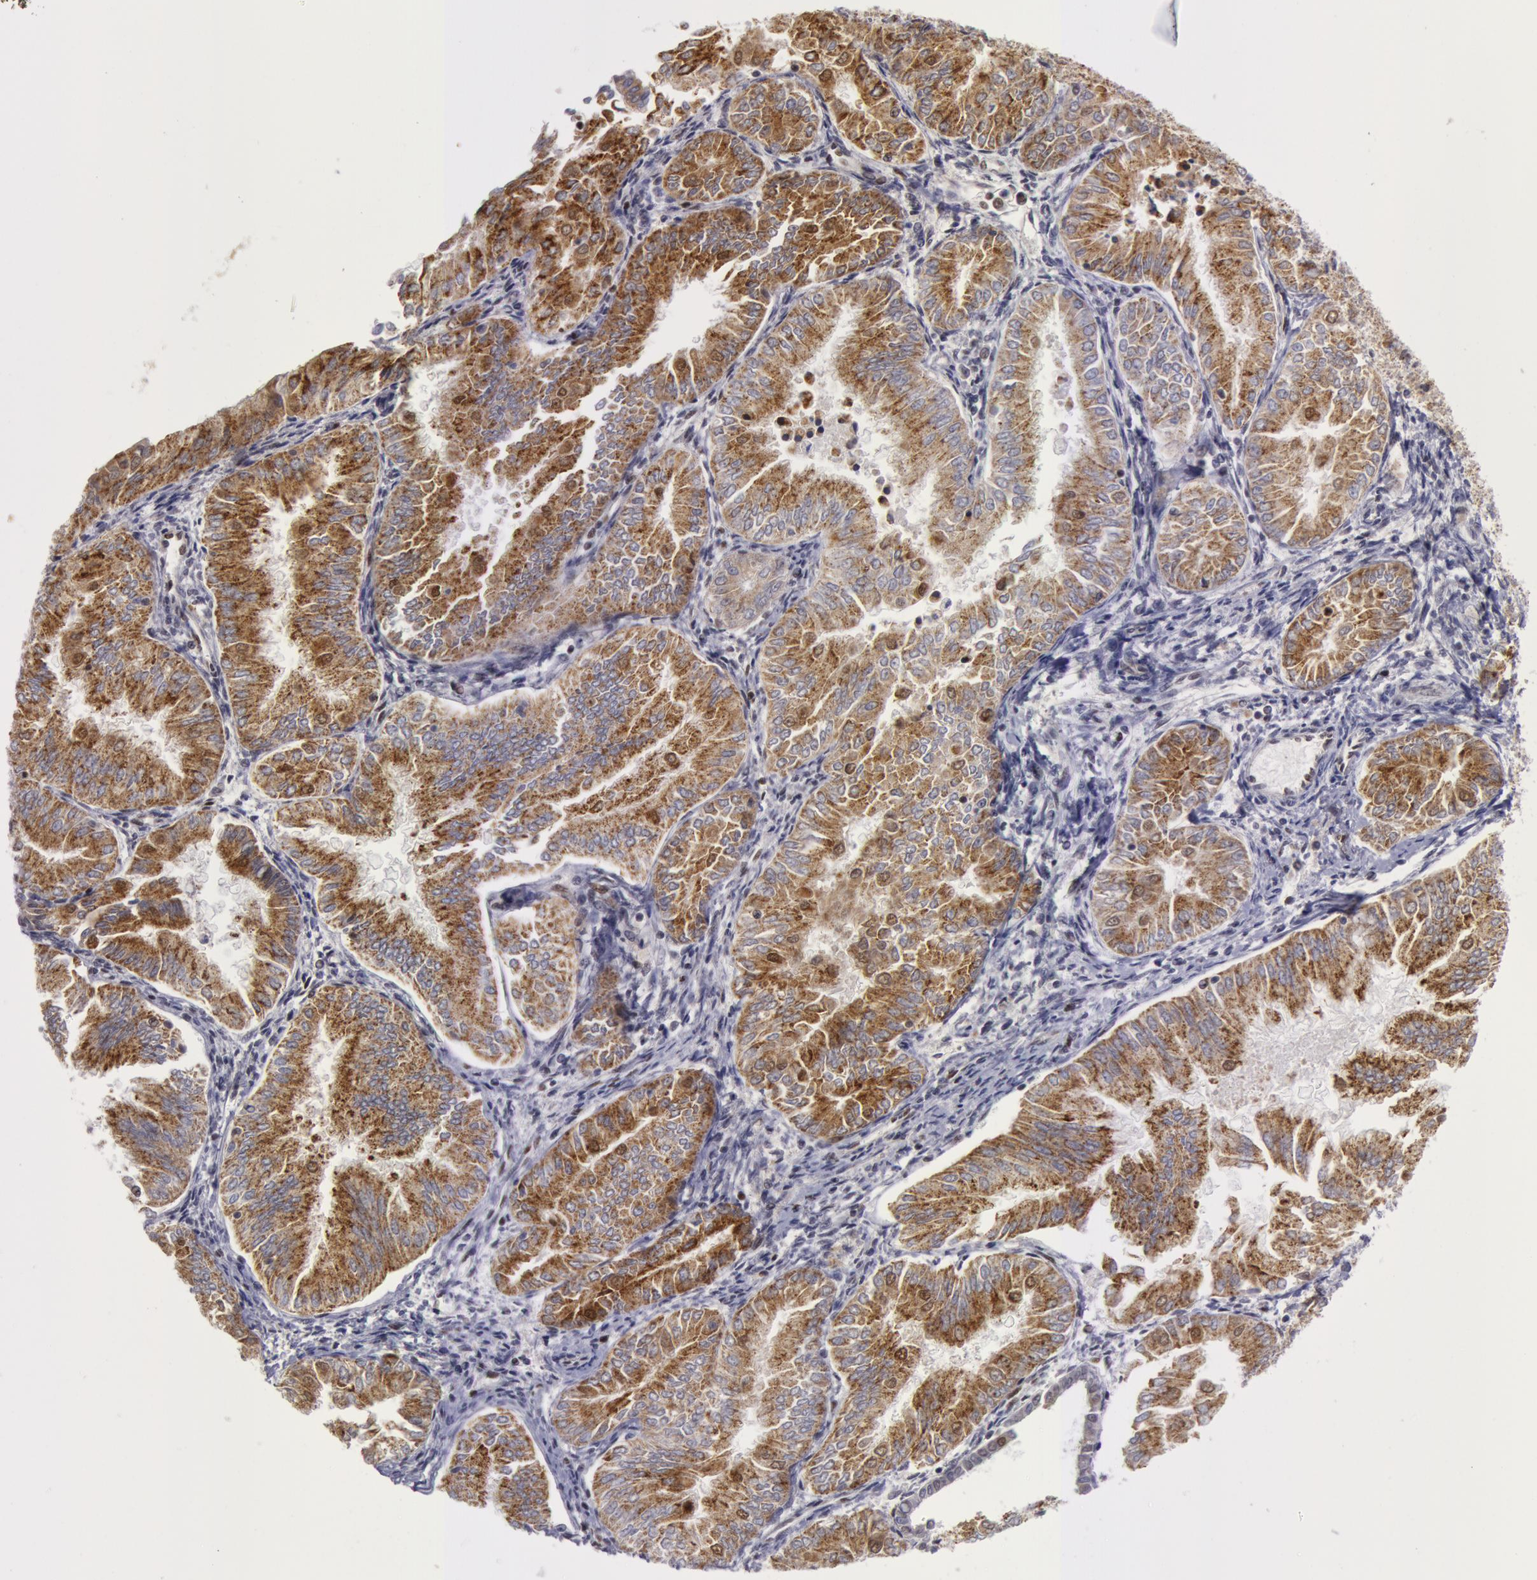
{"staining": {"intensity": "strong", "quantity": ">75%", "location": "cytoplasmic/membranous"}, "tissue": "endometrial cancer", "cell_type": "Tumor cells", "image_type": "cancer", "snomed": [{"axis": "morphology", "description": "Adenocarcinoma, NOS"}, {"axis": "topography", "description": "Endometrium"}], "caption": "Protein staining by IHC demonstrates strong cytoplasmic/membranous staining in approximately >75% of tumor cells in endometrial cancer (adenocarcinoma).", "gene": "VRTN", "patient": {"sex": "female", "age": 53}}